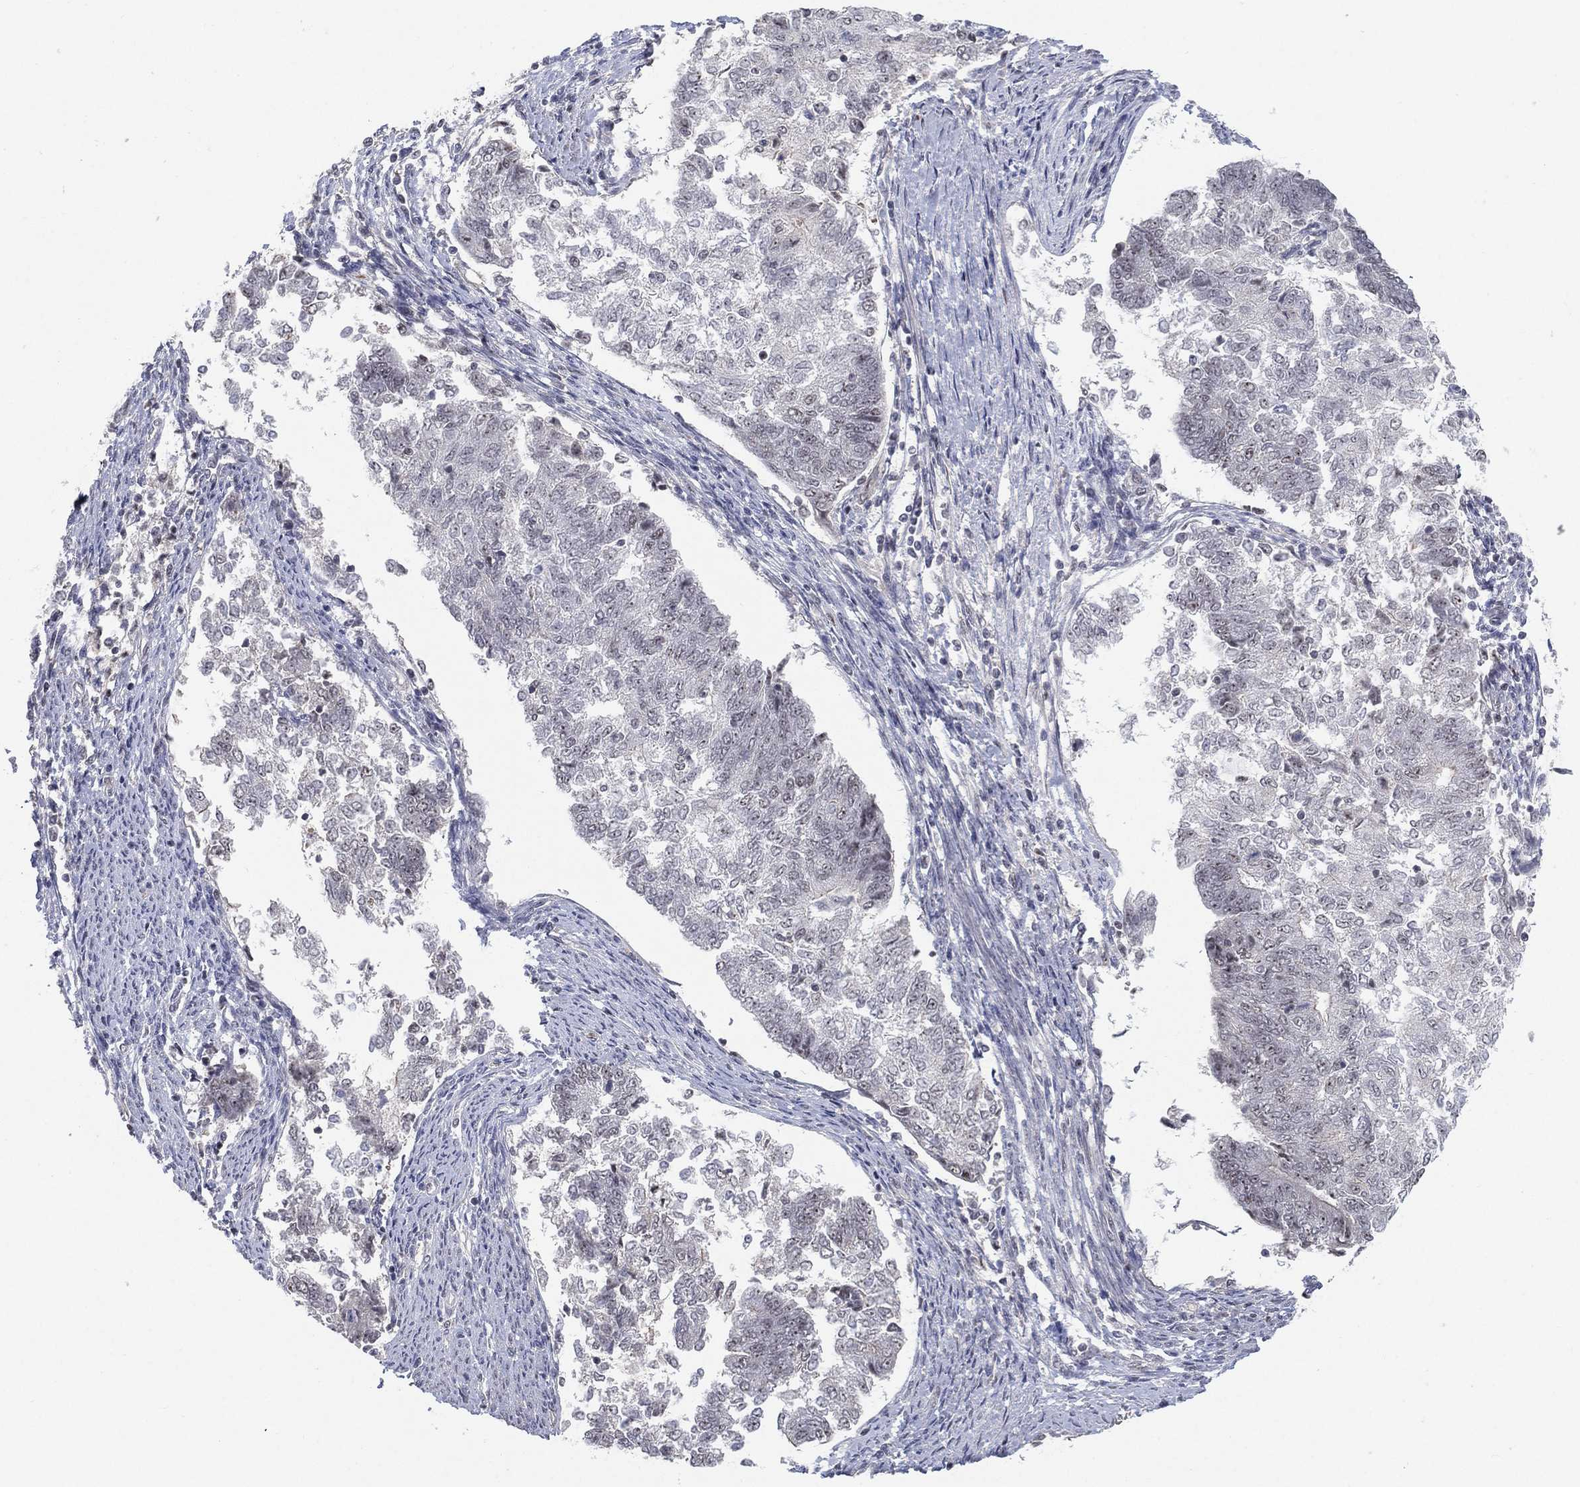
{"staining": {"intensity": "negative", "quantity": "none", "location": "none"}, "tissue": "endometrial cancer", "cell_type": "Tumor cells", "image_type": "cancer", "snomed": [{"axis": "morphology", "description": "Adenocarcinoma, NOS"}, {"axis": "topography", "description": "Endometrium"}], "caption": "The photomicrograph demonstrates no staining of tumor cells in endometrial adenocarcinoma. The staining is performed using DAB brown chromogen with nuclei counter-stained in using hematoxylin.", "gene": "DGCR8", "patient": {"sex": "female", "age": 65}}